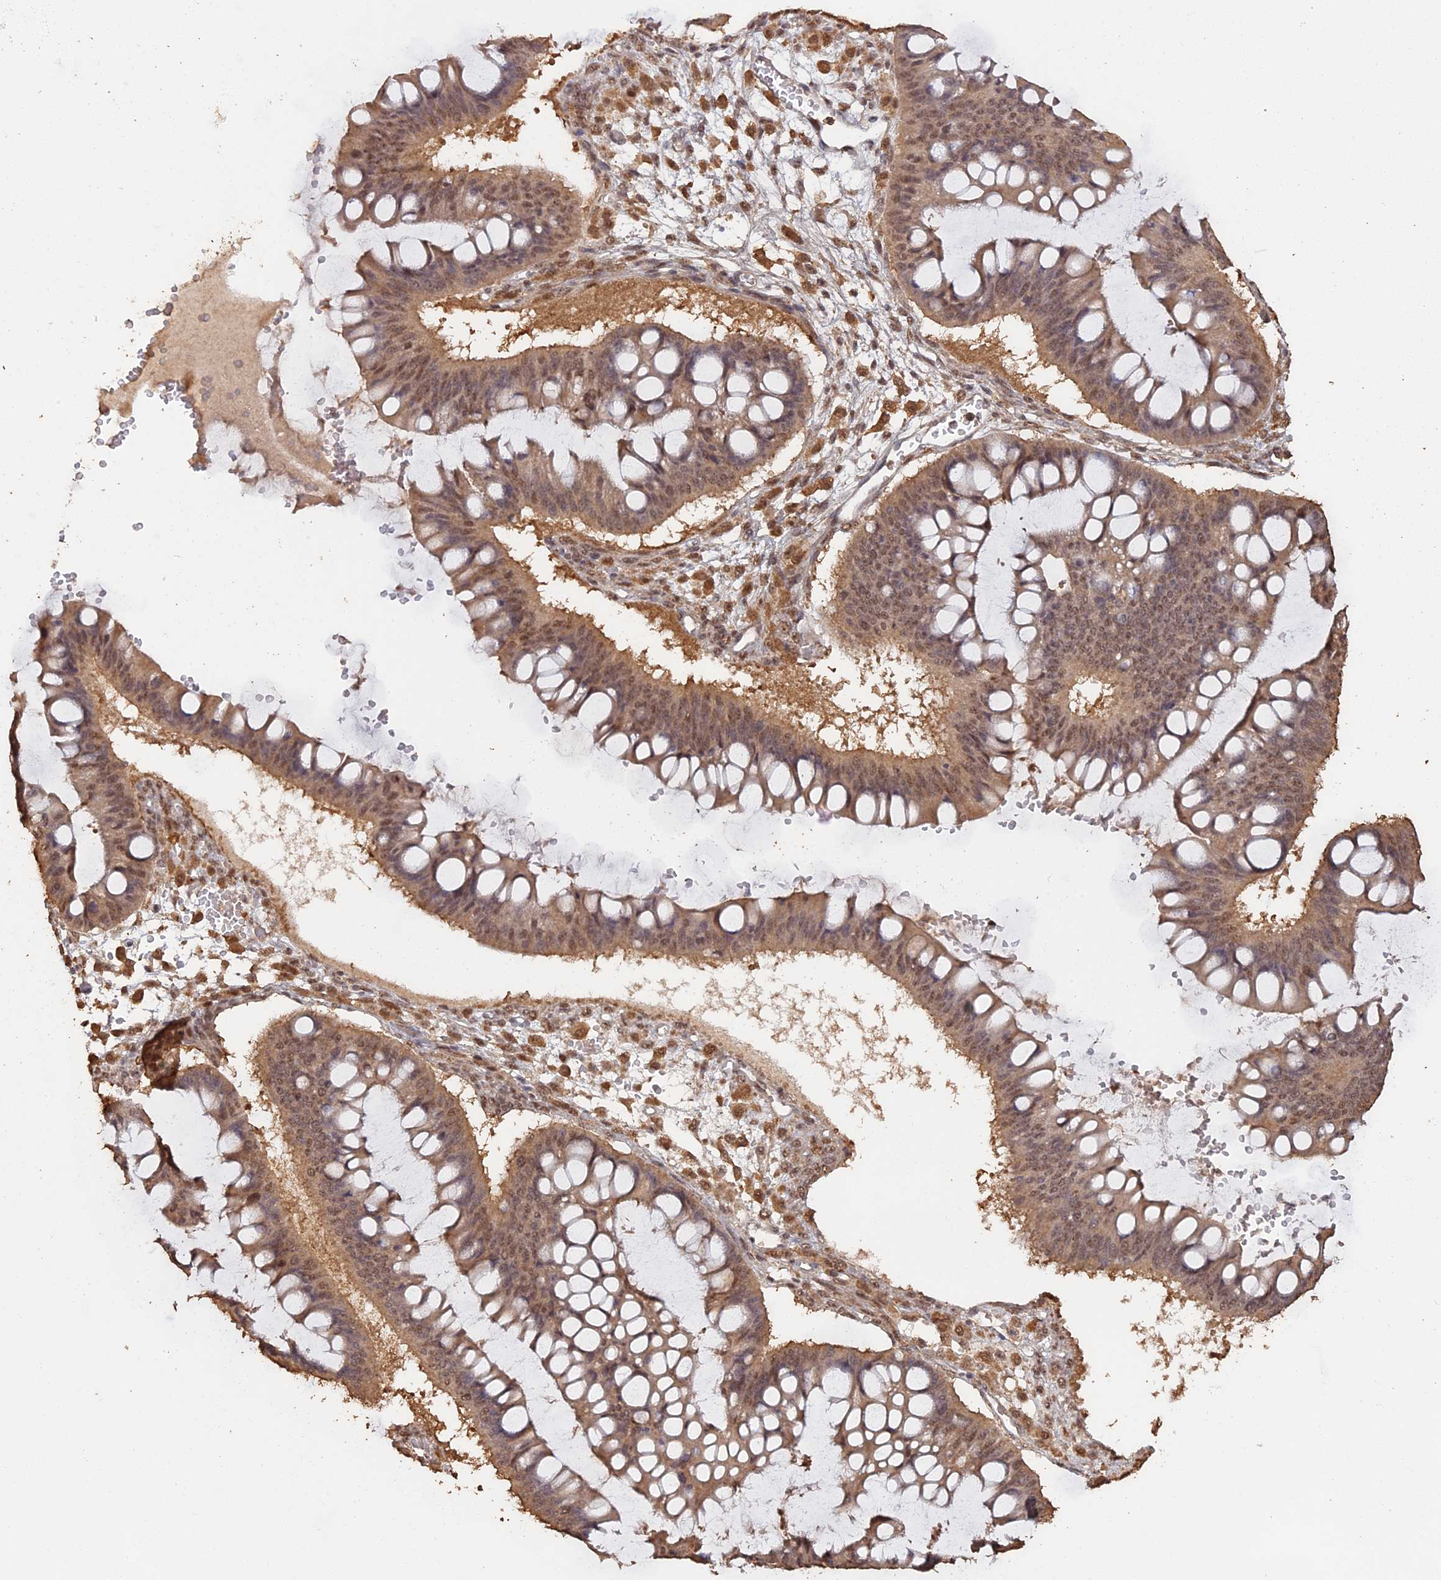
{"staining": {"intensity": "moderate", "quantity": ">75%", "location": "cytoplasmic/membranous,nuclear"}, "tissue": "ovarian cancer", "cell_type": "Tumor cells", "image_type": "cancer", "snomed": [{"axis": "morphology", "description": "Cystadenocarcinoma, mucinous, NOS"}, {"axis": "topography", "description": "Ovary"}], "caption": "Immunohistochemistry (IHC) image of ovarian mucinous cystadenocarcinoma stained for a protein (brown), which demonstrates medium levels of moderate cytoplasmic/membranous and nuclear expression in about >75% of tumor cells.", "gene": "PSMC6", "patient": {"sex": "female", "age": 73}}